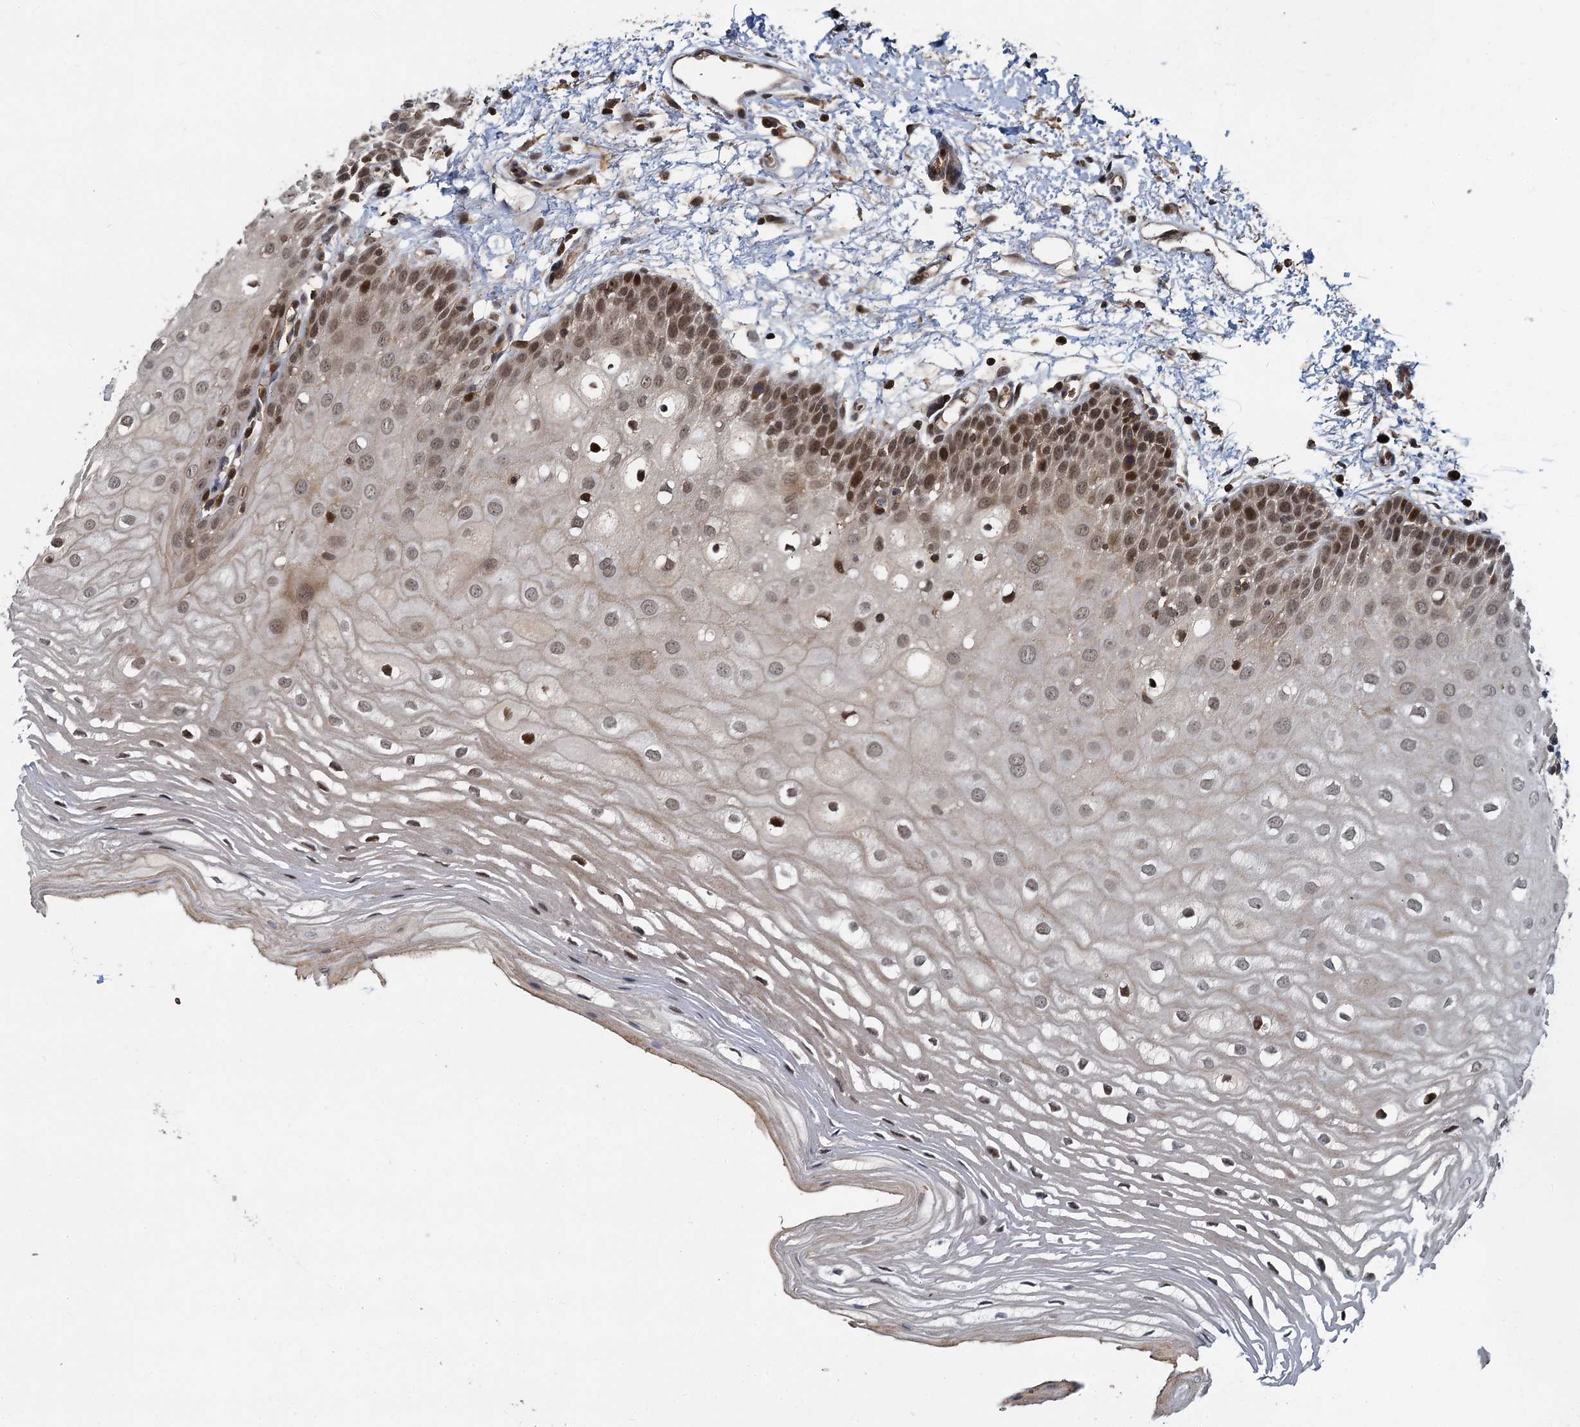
{"staining": {"intensity": "moderate", "quantity": ">75%", "location": "cytoplasmic/membranous,nuclear"}, "tissue": "oral mucosa", "cell_type": "Squamous epithelial cells", "image_type": "normal", "snomed": [{"axis": "morphology", "description": "Normal tissue, NOS"}, {"axis": "topography", "description": "Oral tissue"}, {"axis": "topography", "description": "Tounge, NOS"}], "caption": "A brown stain highlights moderate cytoplasmic/membranous,nuclear staining of a protein in squamous epithelial cells of normal oral mucosa.", "gene": "FANCI", "patient": {"sex": "female", "age": 73}}